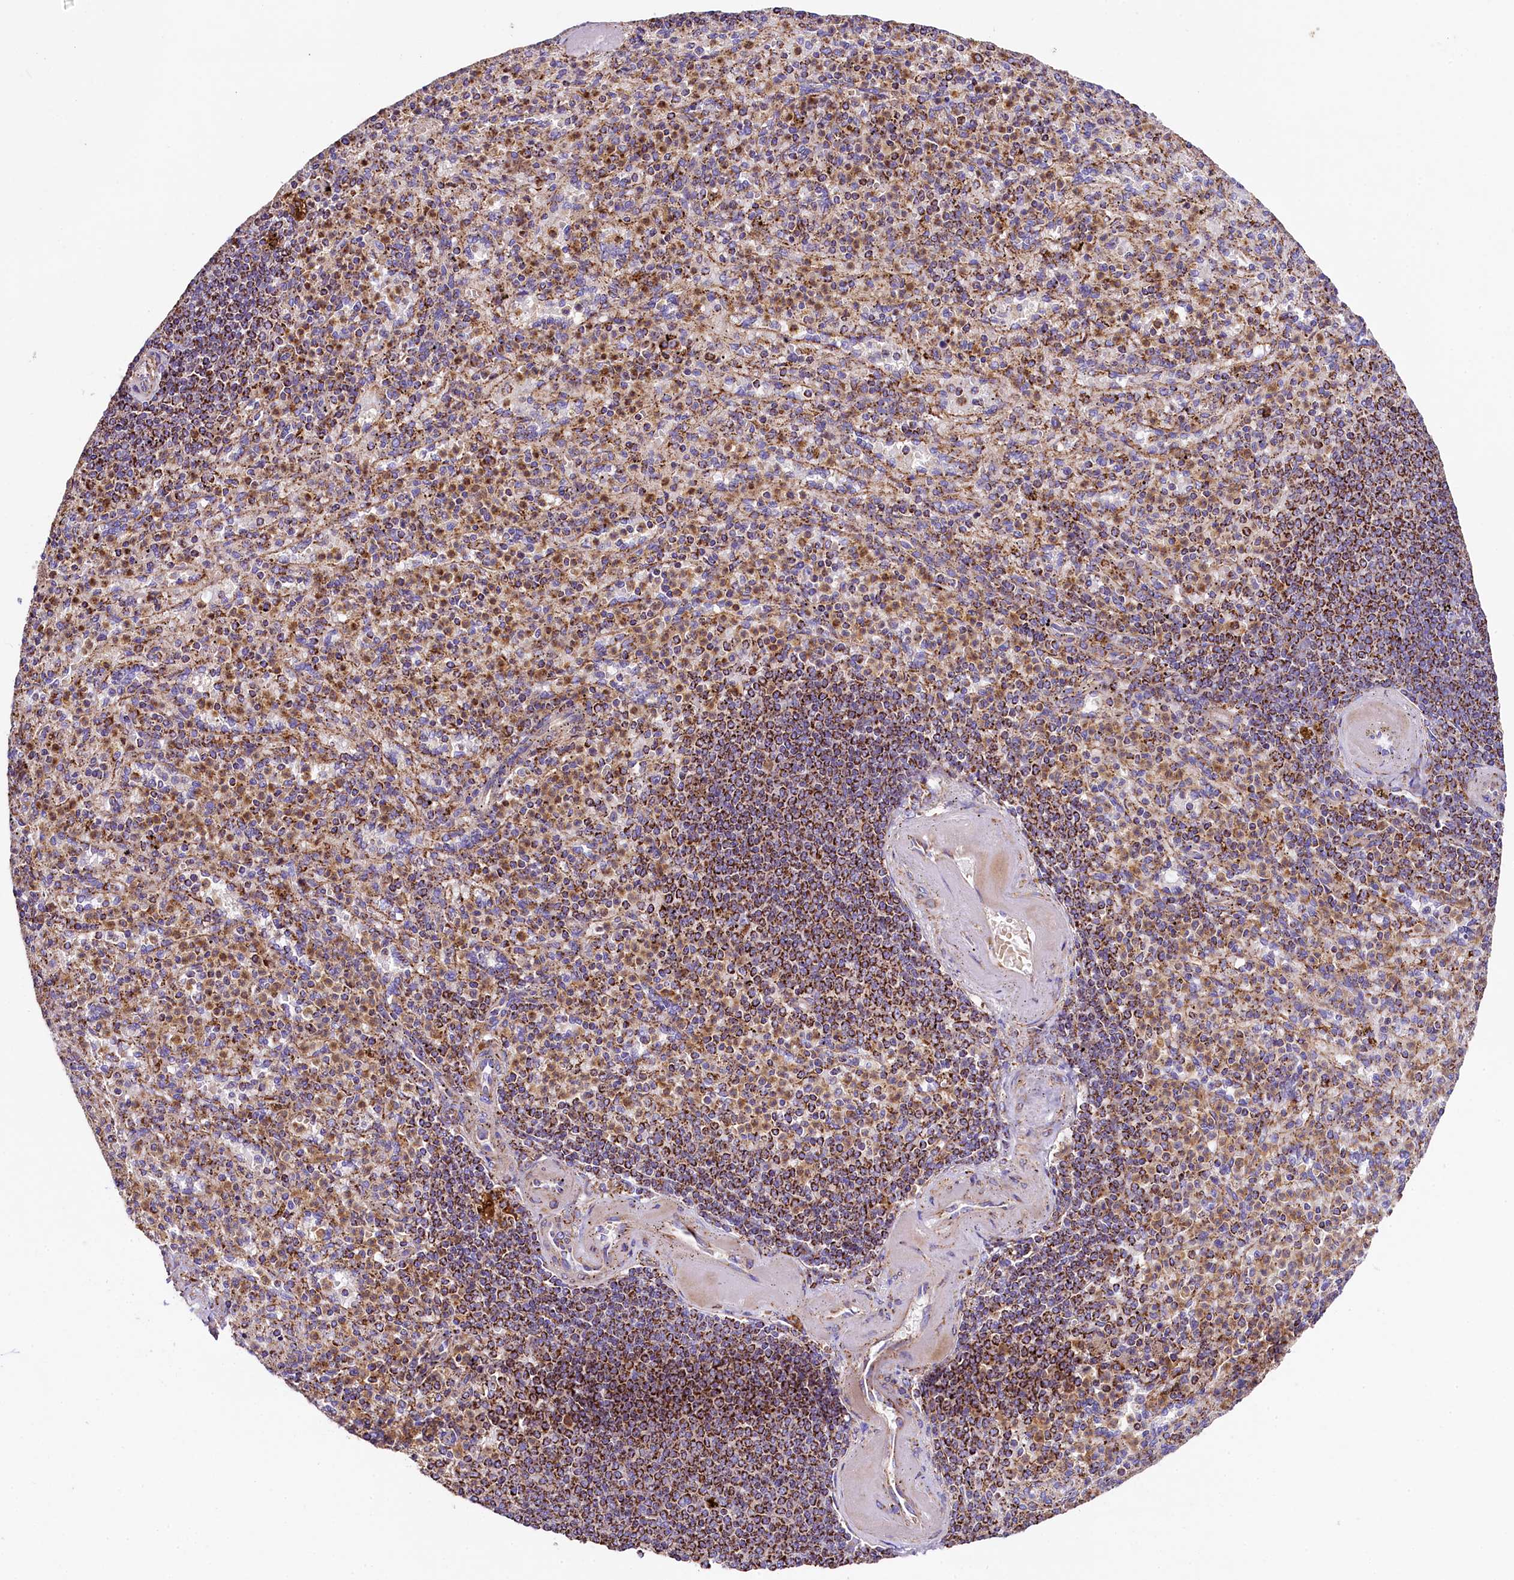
{"staining": {"intensity": "moderate", "quantity": "25%-75%", "location": "cytoplasmic/membranous"}, "tissue": "spleen", "cell_type": "Cells in red pulp", "image_type": "normal", "snomed": [{"axis": "morphology", "description": "Normal tissue, NOS"}, {"axis": "topography", "description": "Spleen"}], "caption": "Protein expression analysis of unremarkable human spleen reveals moderate cytoplasmic/membranous positivity in approximately 25%-75% of cells in red pulp. The protein of interest is stained brown, and the nuclei are stained in blue (DAB (3,3'-diaminobenzidine) IHC with brightfield microscopy, high magnification).", "gene": "CLYBL", "patient": {"sex": "female", "age": 74}}